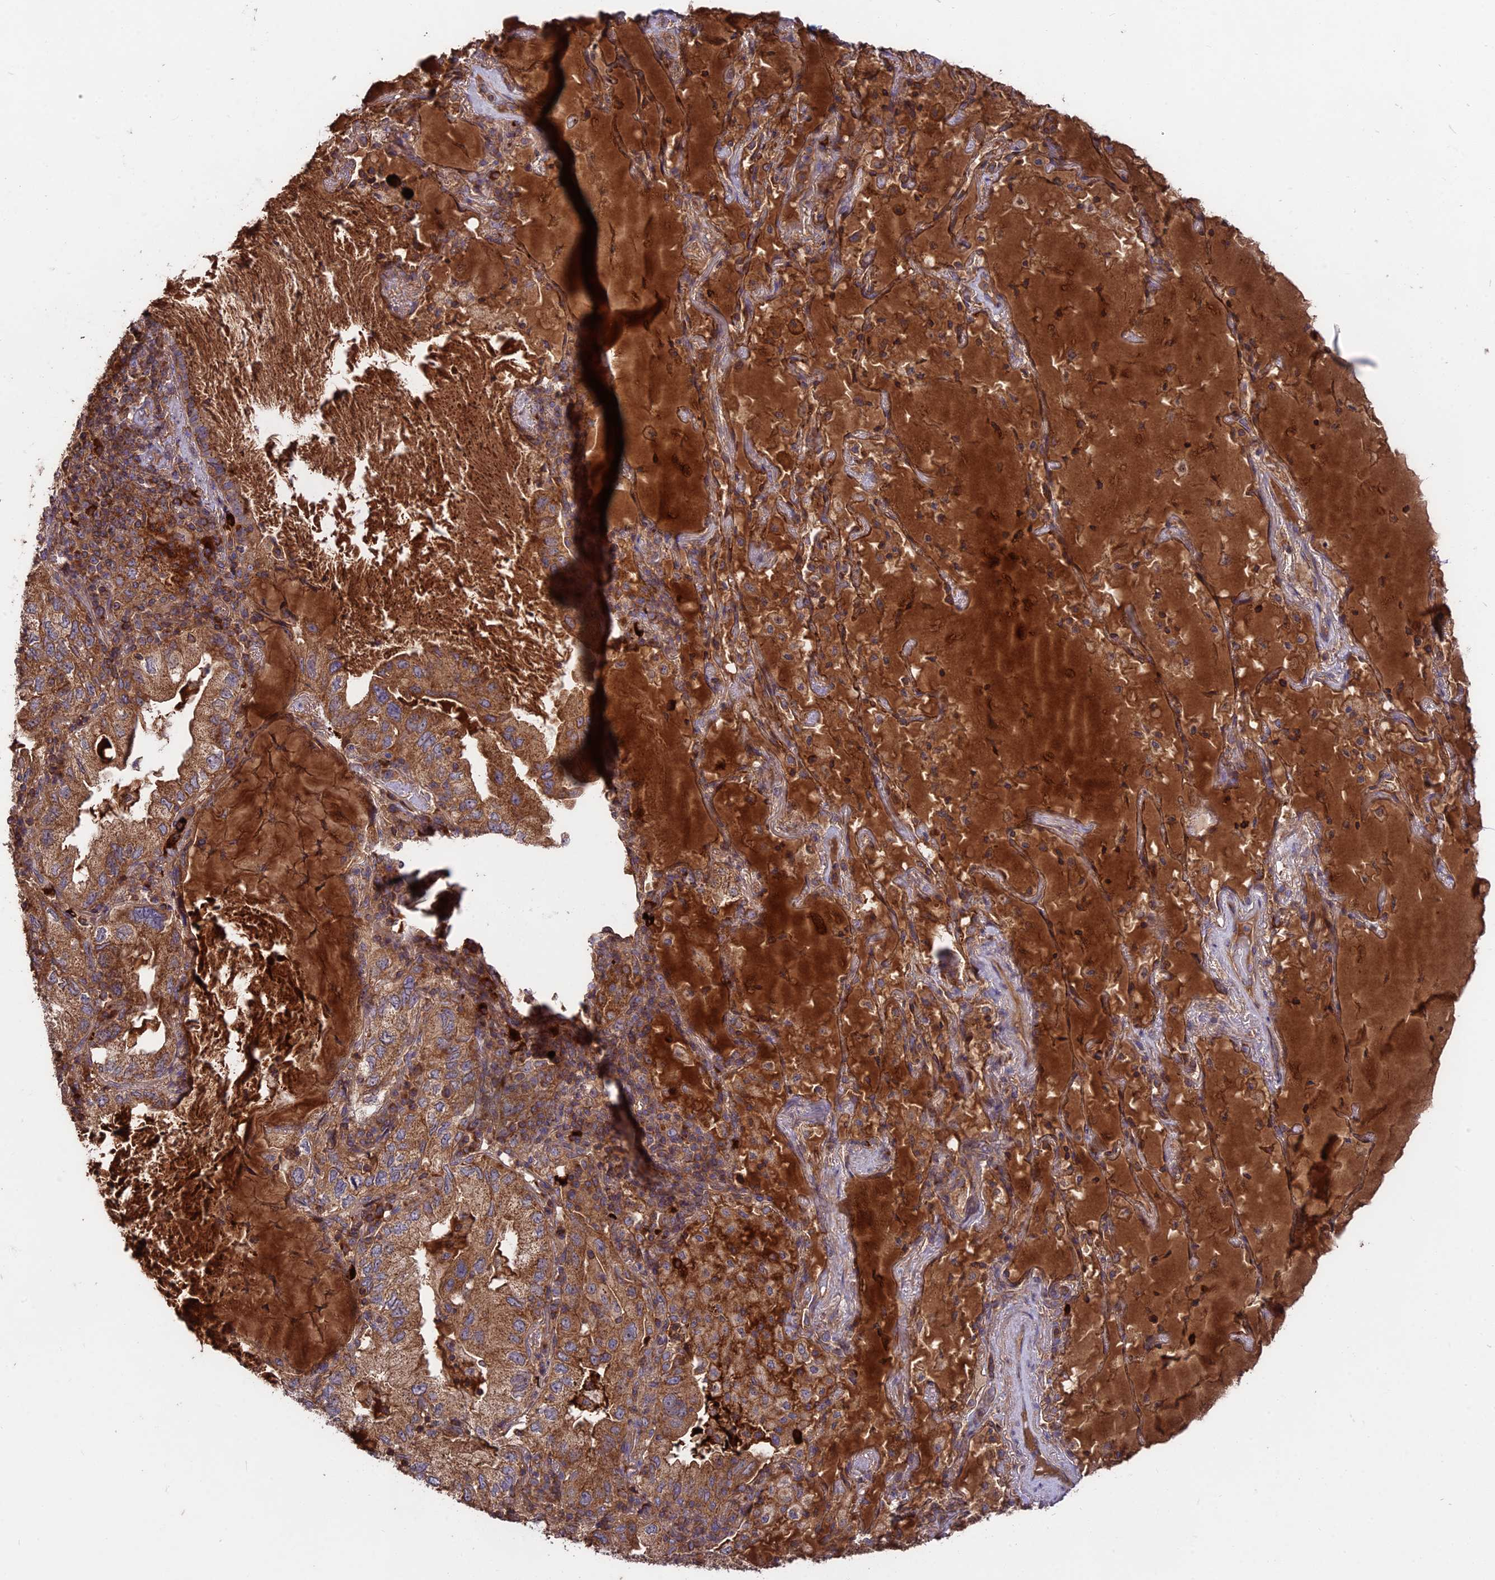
{"staining": {"intensity": "moderate", "quantity": ">75%", "location": "cytoplasmic/membranous"}, "tissue": "lung cancer", "cell_type": "Tumor cells", "image_type": "cancer", "snomed": [{"axis": "morphology", "description": "Adenocarcinoma, NOS"}, {"axis": "topography", "description": "Lung"}], "caption": "About >75% of tumor cells in lung cancer (adenocarcinoma) show moderate cytoplasmic/membranous protein positivity as visualized by brown immunohistochemical staining.", "gene": "NUDT8", "patient": {"sex": "female", "age": 69}}